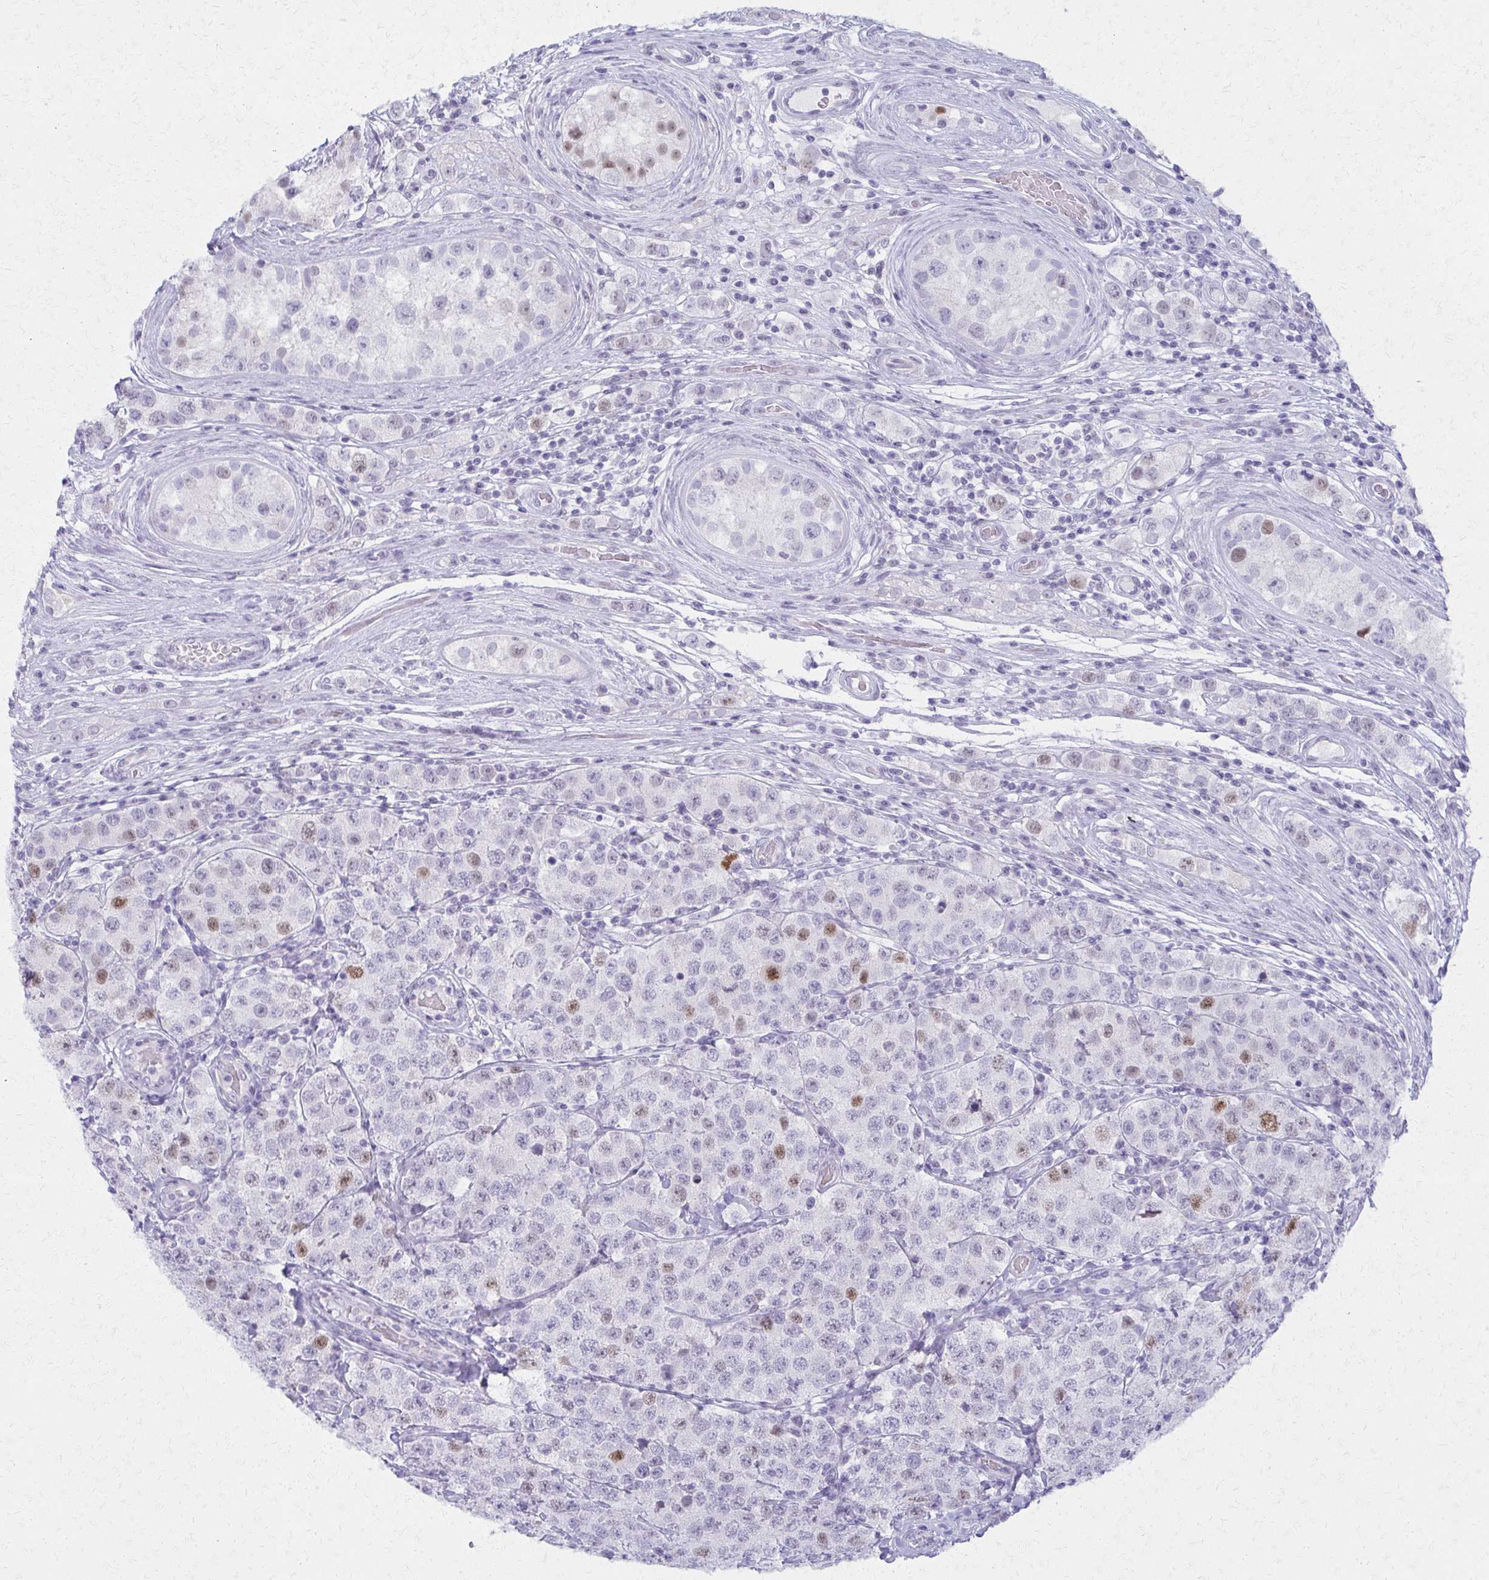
{"staining": {"intensity": "moderate", "quantity": "<25%", "location": "nuclear"}, "tissue": "testis cancer", "cell_type": "Tumor cells", "image_type": "cancer", "snomed": [{"axis": "morphology", "description": "Seminoma, NOS"}, {"axis": "topography", "description": "Testis"}], "caption": "The histopathology image reveals immunohistochemical staining of seminoma (testis). There is moderate nuclear positivity is present in about <25% of tumor cells.", "gene": "MORC4", "patient": {"sex": "male", "age": 34}}